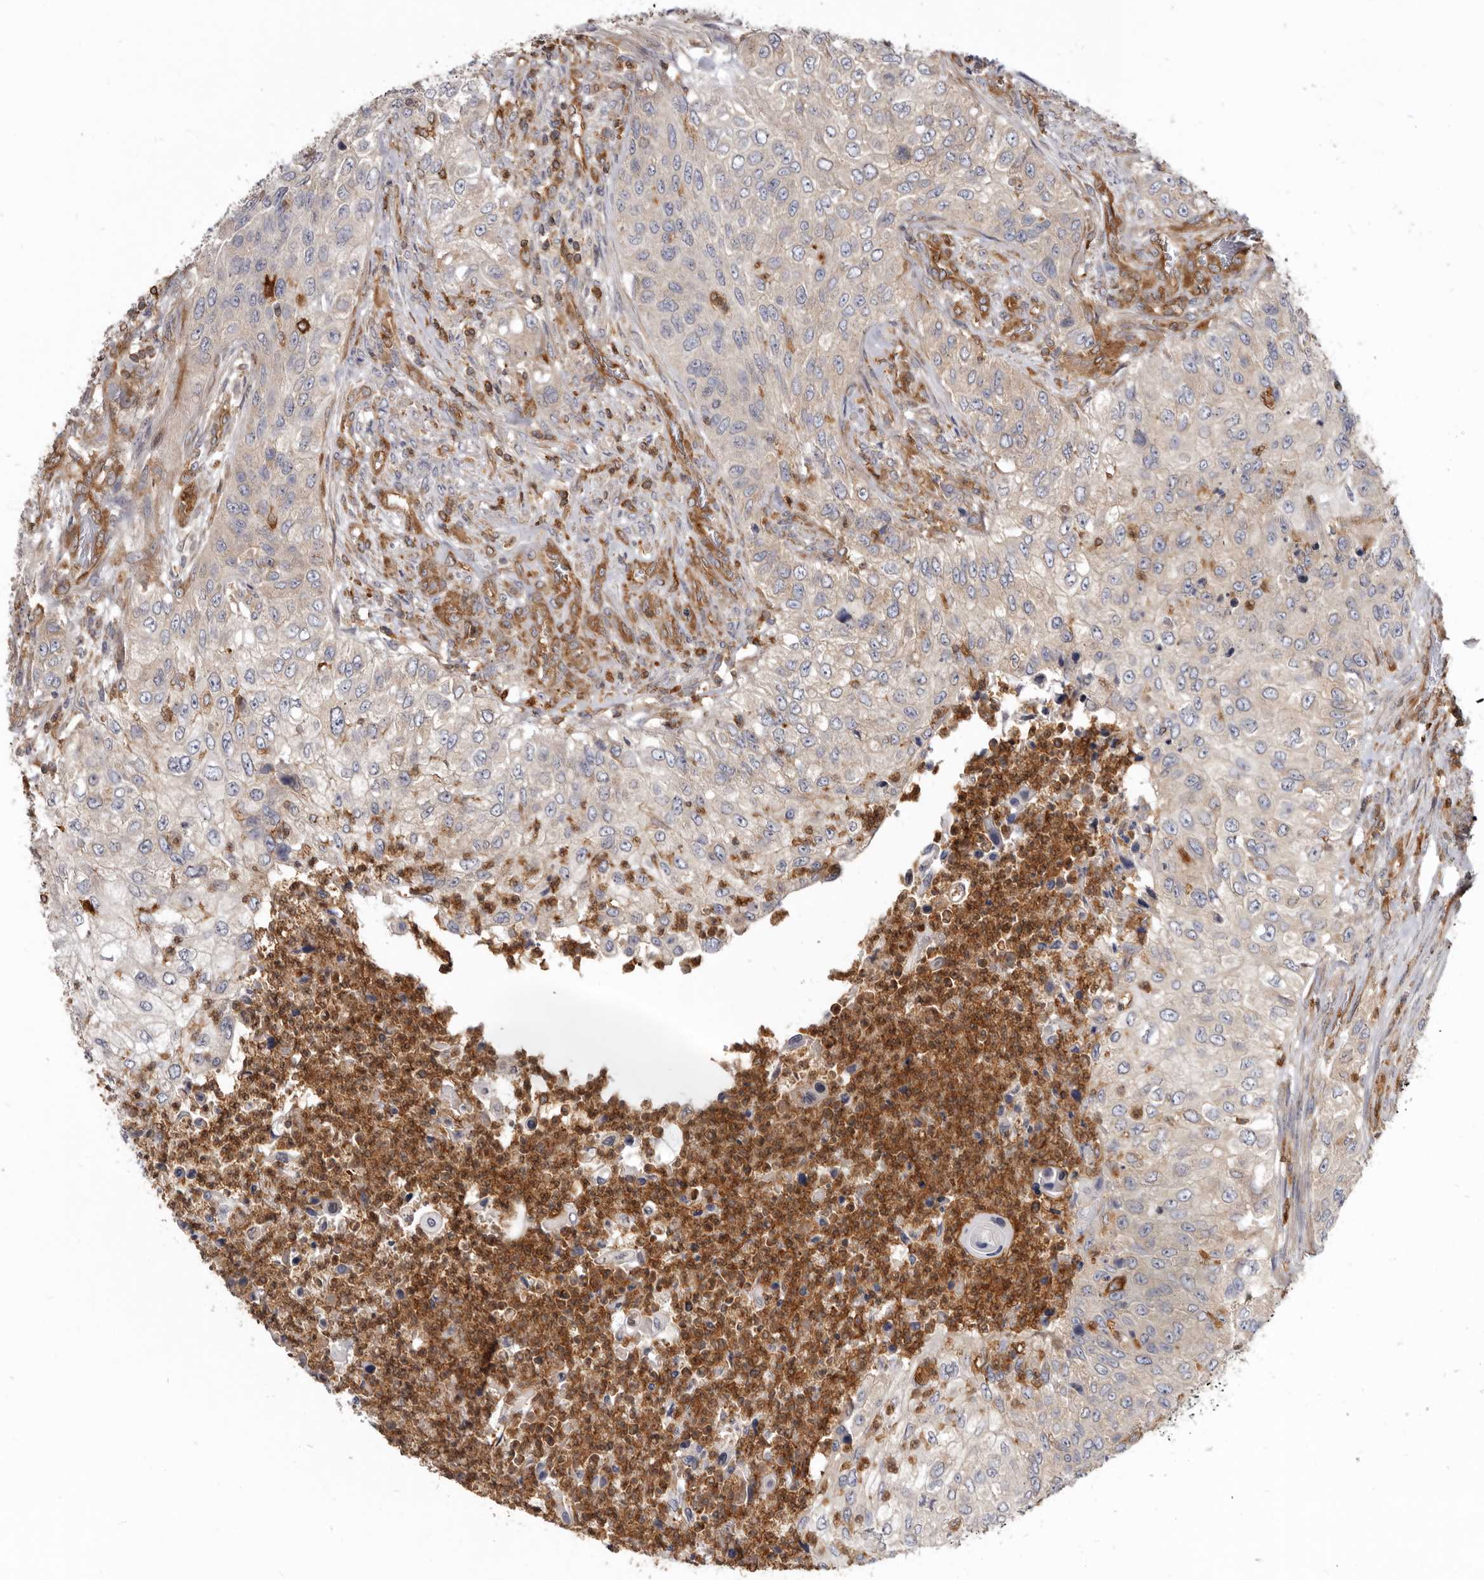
{"staining": {"intensity": "negative", "quantity": "none", "location": "none"}, "tissue": "urothelial cancer", "cell_type": "Tumor cells", "image_type": "cancer", "snomed": [{"axis": "morphology", "description": "Urothelial carcinoma, High grade"}, {"axis": "topography", "description": "Urinary bladder"}], "caption": "Tumor cells are negative for protein expression in human urothelial carcinoma (high-grade). (DAB immunohistochemistry with hematoxylin counter stain).", "gene": "CBL", "patient": {"sex": "female", "age": 60}}